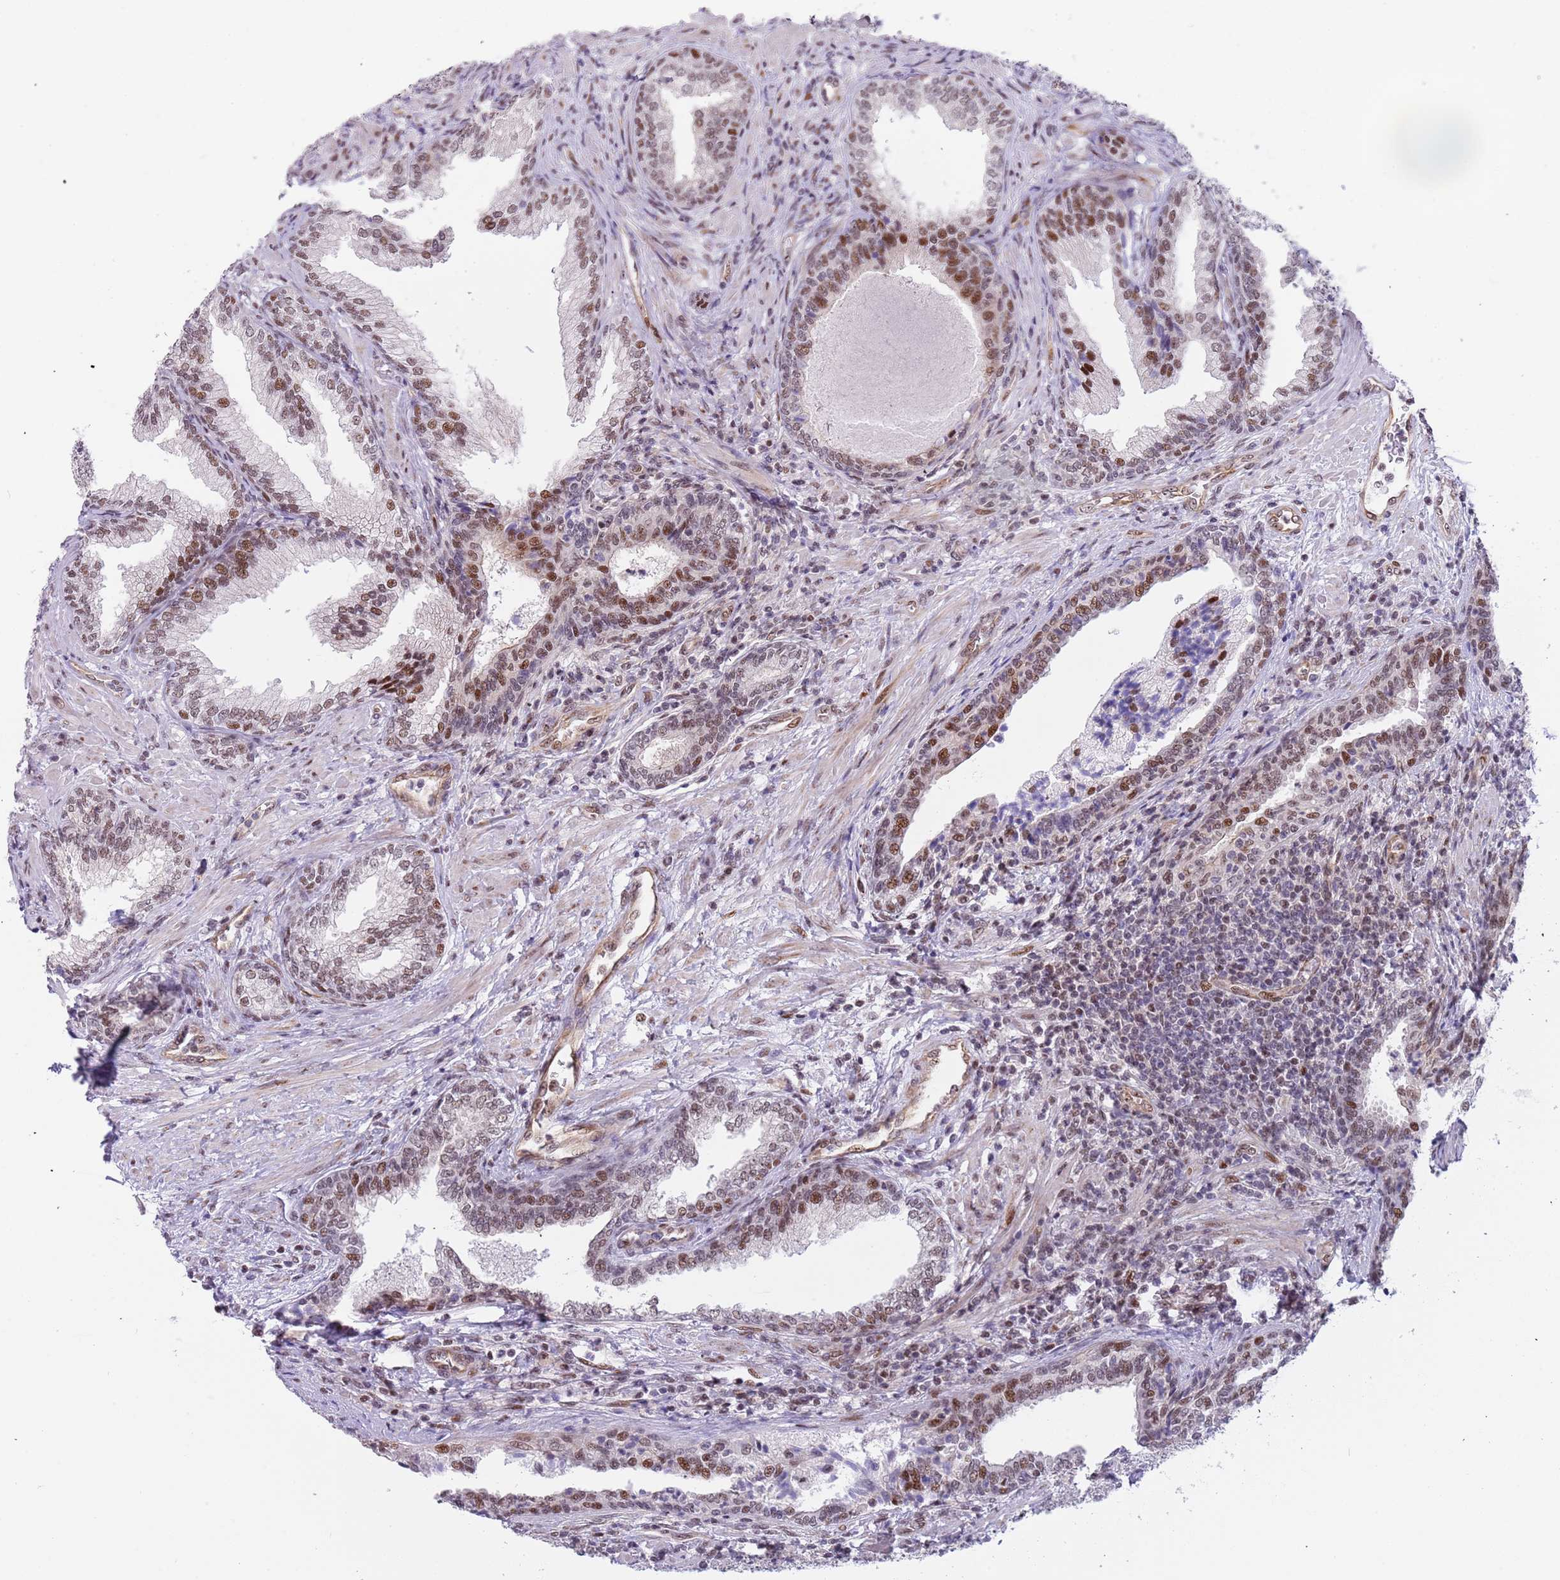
{"staining": {"intensity": "moderate", "quantity": ">75%", "location": "nuclear"}, "tissue": "prostate", "cell_type": "Glandular cells", "image_type": "normal", "snomed": [{"axis": "morphology", "description": "Normal tissue, NOS"}, {"axis": "topography", "description": "Prostate"}], "caption": "Immunohistochemical staining of normal human prostate exhibits moderate nuclear protein staining in about >75% of glandular cells.", "gene": "LRMDA", "patient": {"sex": "male", "age": 76}}